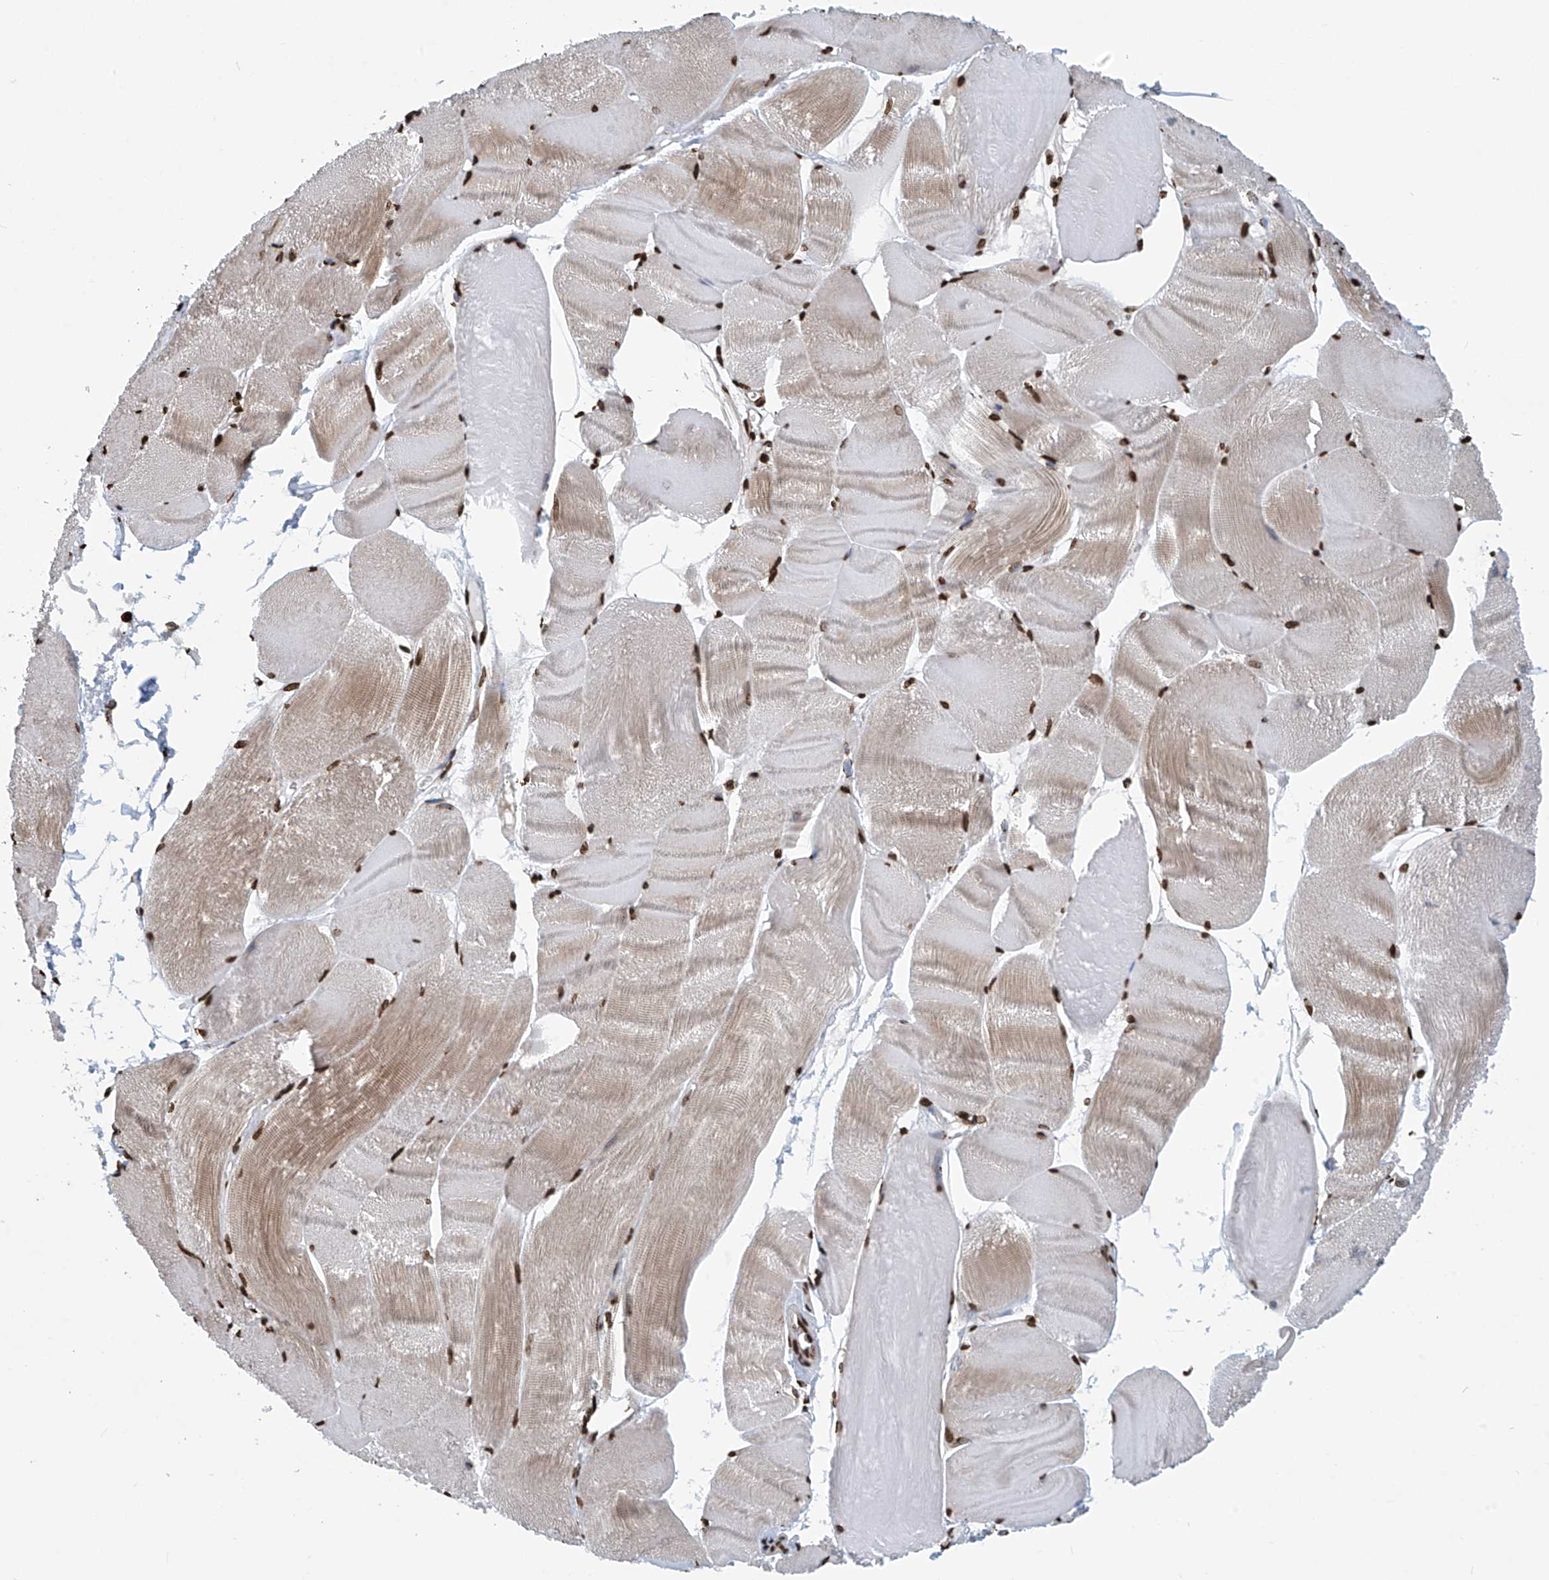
{"staining": {"intensity": "strong", "quantity": ">75%", "location": "cytoplasmic/membranous,nuclear"}, "tissue": "skeletal muscle", "cell_type": "Myocytes", "image_type": "normal", "snomed": [{"axis": "morphology", "description": "Normal tissue, NOS"}, {"axis": "morphology", "description": "Basal cell carcinoma"}, {"axis": "topography", "description": "Skeletal muscle"}], "caption": "The immunohistochemical stain shows strong cytoplasmic/membranous,nuclear positivity in myocytes of benign skeletal muscle. The staining was performed using DAB (3,3'-diaminobenzidine), with brown indicating positive protein expression. Nuclei are stained blue with hematoxylin.", "gene": "DPPA2", "patient": {"sex": "female", "age": 64}}